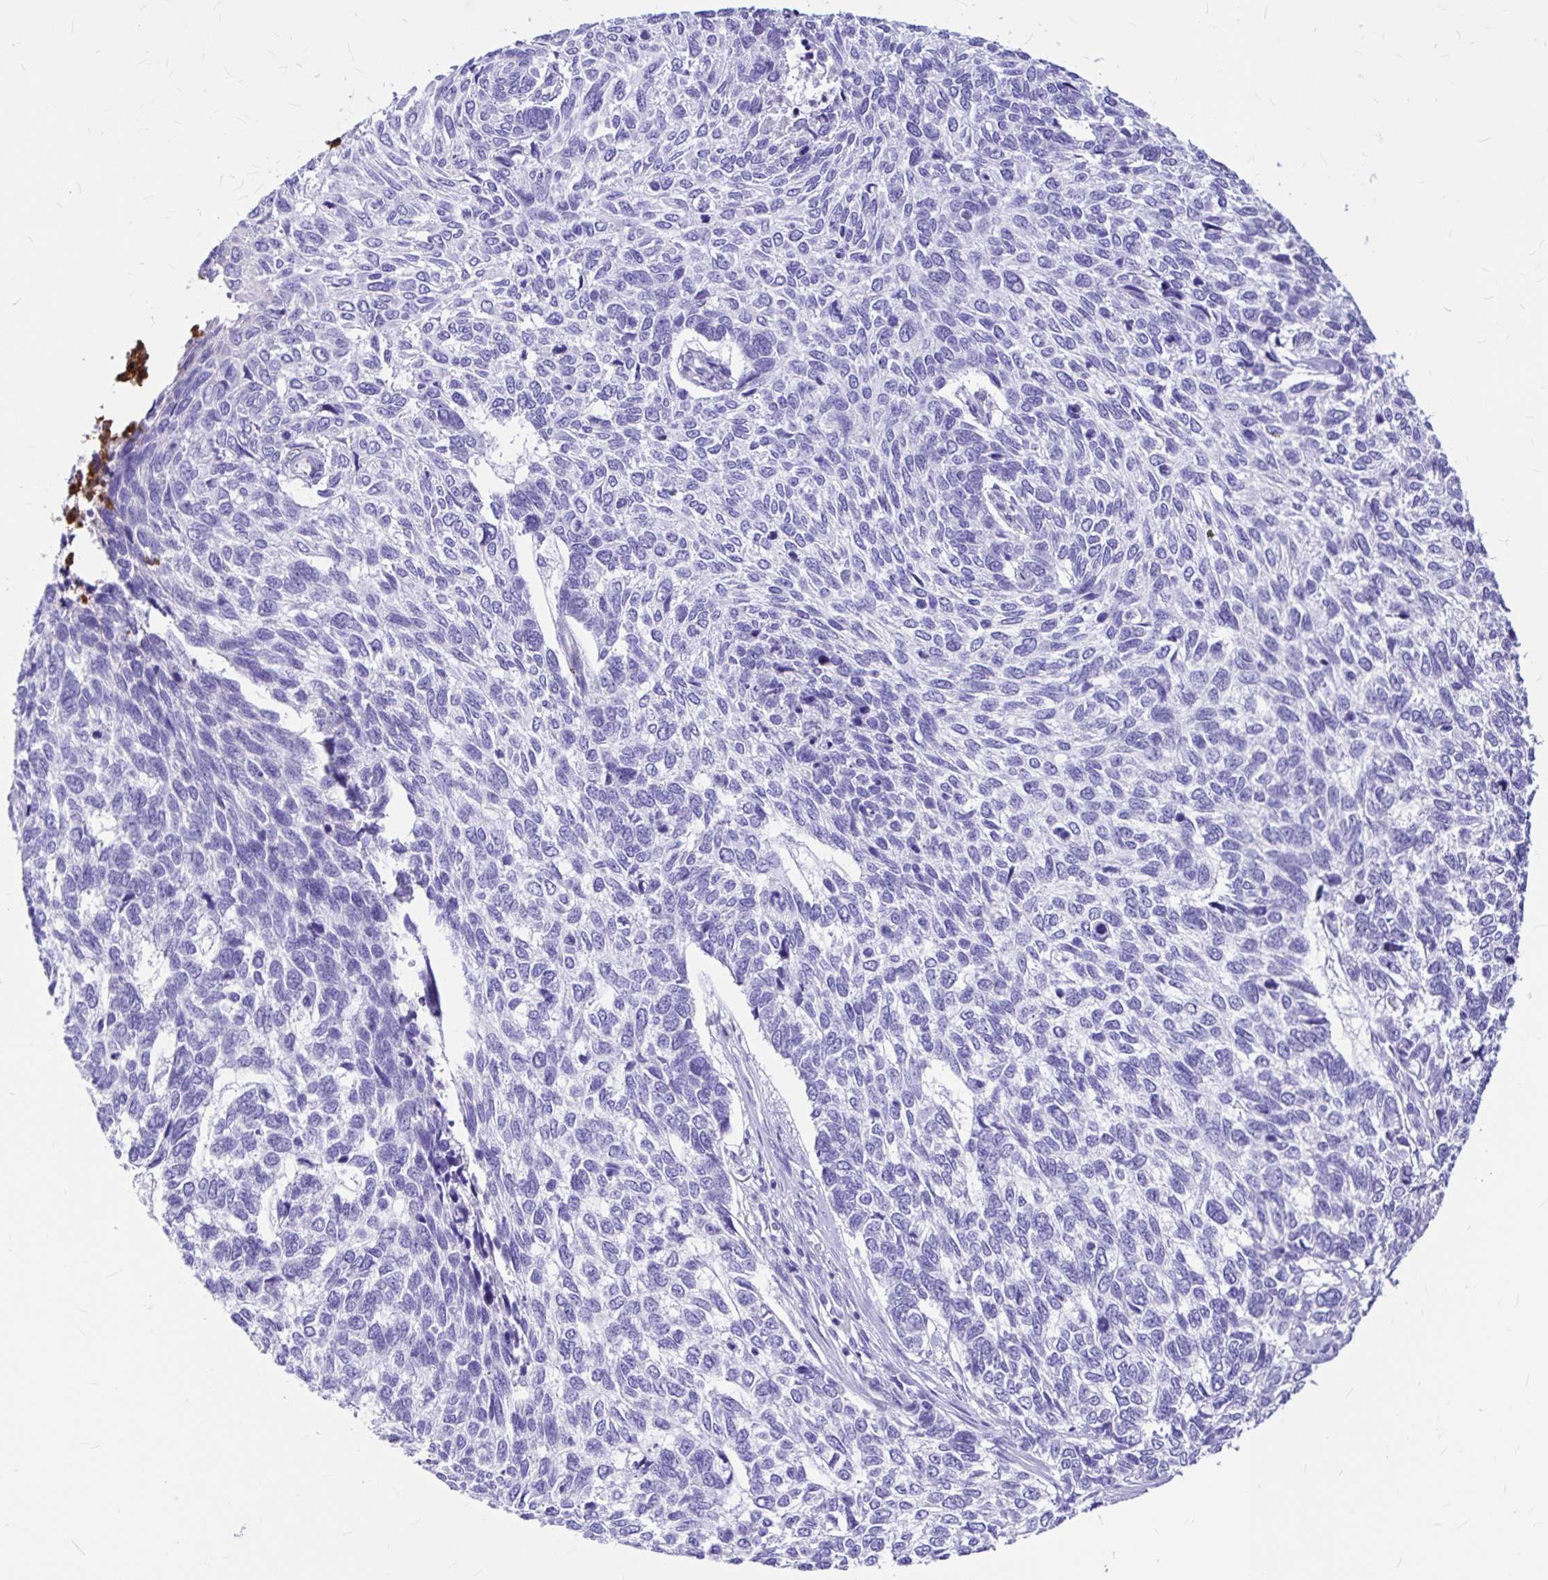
{"staining": {"intensity": "negative", "quantity": "none", "location": "none"}, "tissue": "skin cancer", "cell_type": "Tumor cells", "image_type": "cancer", "snomed": [{"axis": "morphology", "description": "Basal cell carcinoma"}, {"axis": "topography", "description": "Skin"}], "caption": "Tumor cells show no significant positivity in skin basal cell carcinoma. (DAB (3,3'-diaminobenzidine) immunohistochemistry visualized using brightfield microscopy, high magnification).", "gene": "CLEC1B", "patient": {"sex": "female", "age": 65}}